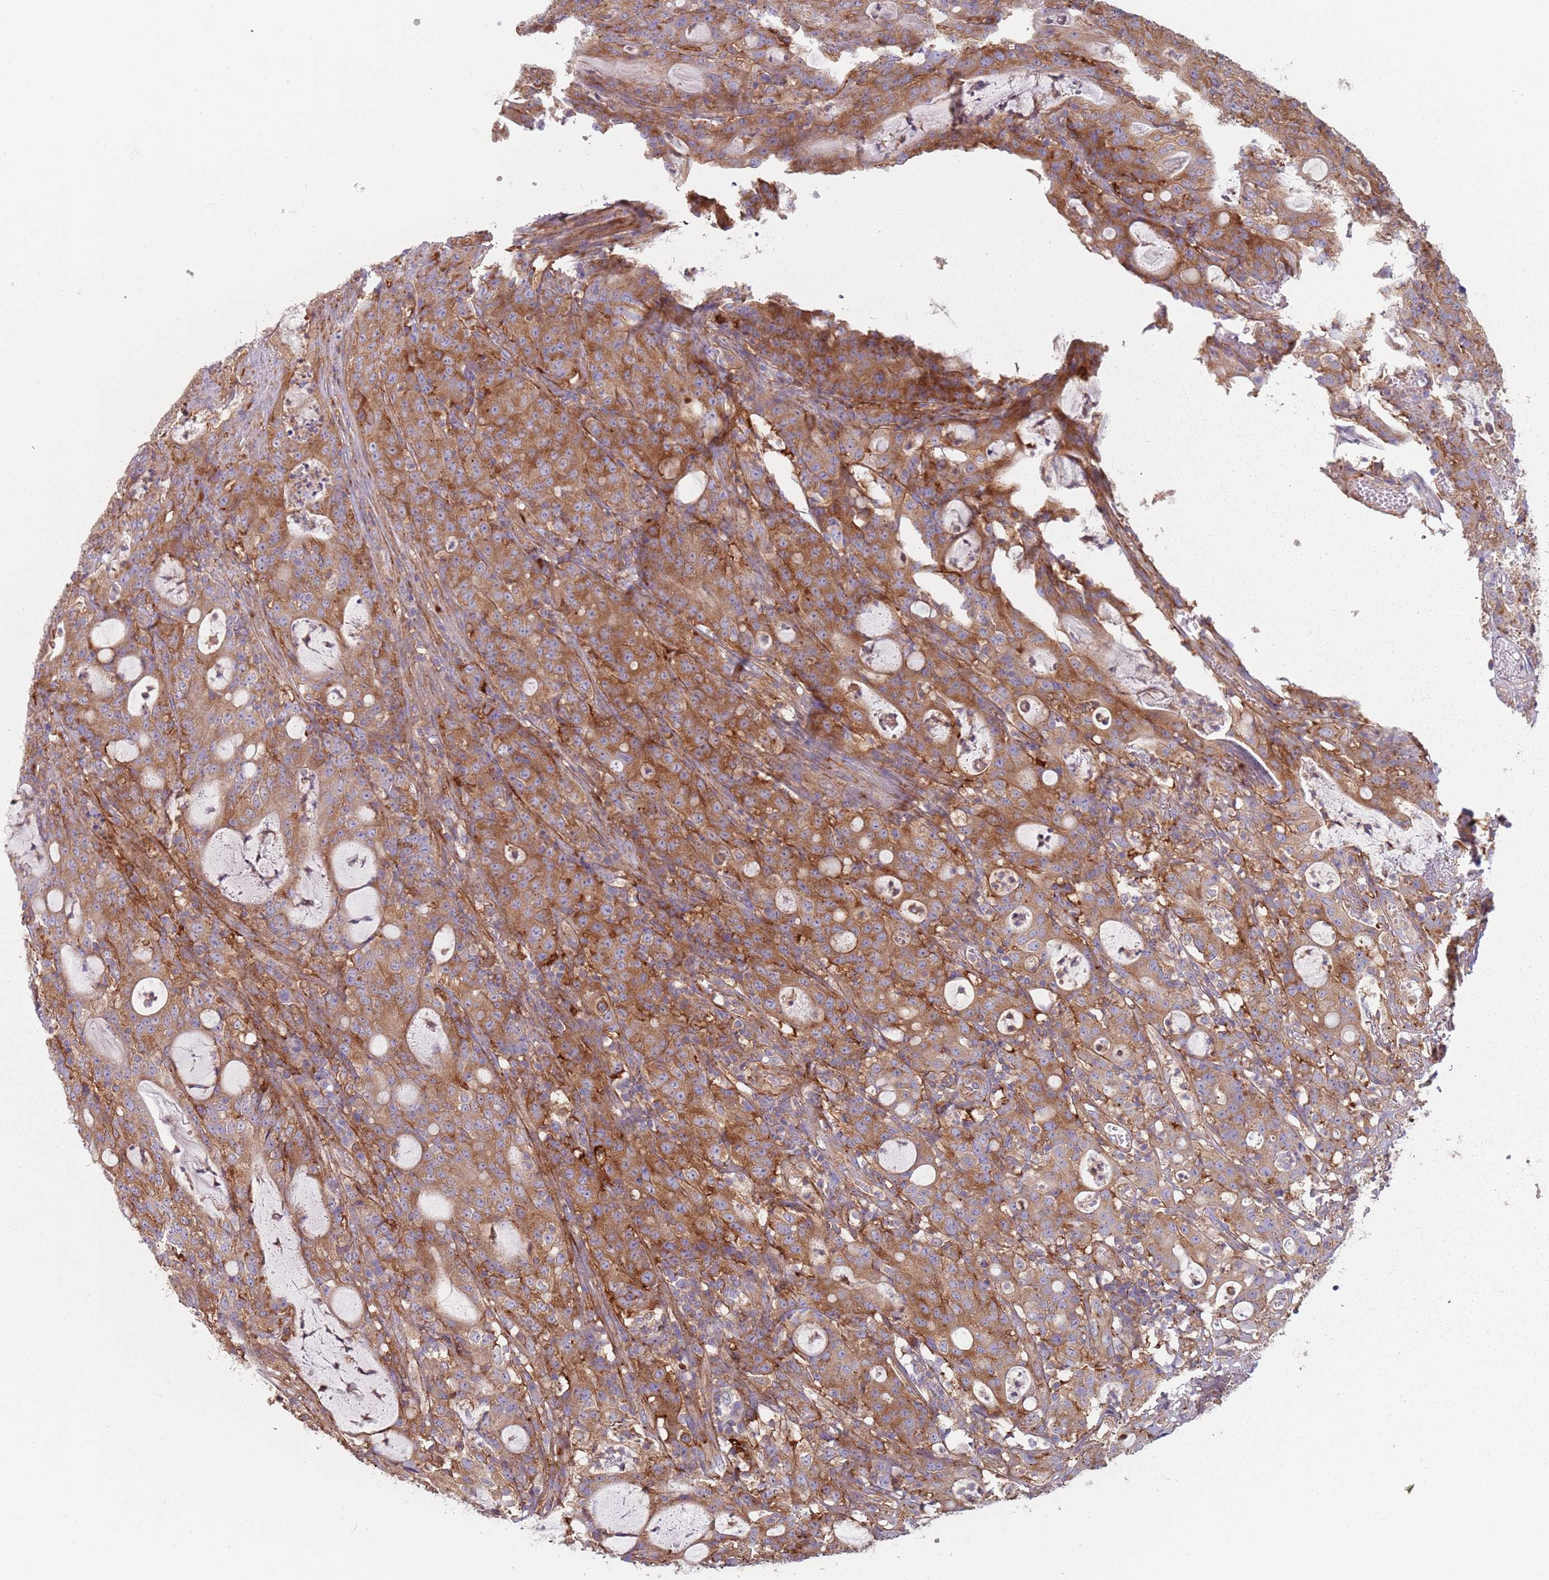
{"staining": {"intensity": "moderate", "quantity": ">75%", "location": "cytoplasmic/membranous"}, "tissue": "colorectal cancer", "cell_type": "Tumor cells", "image_type": "cancer", "snomed": [{"axis": "morphology", "description": "Adenocarcinoma, NOS"}, {"axis": "topography", "description": "Colon"}], "caption": "Immunohistochemical staining of human adenocarcinoma (colorectal) exhibits moderate cytoplasmic/membranous protein expression in approximately >75% of tumor cells. The staining was performed using DAB (3,3'-diaminobenzidine), with brown indicating positive protein expression. Nuclei are stained blue with hematoxylin.", "gene": "TPD52L2", "patient": {"sex": "male", "age": 83}}